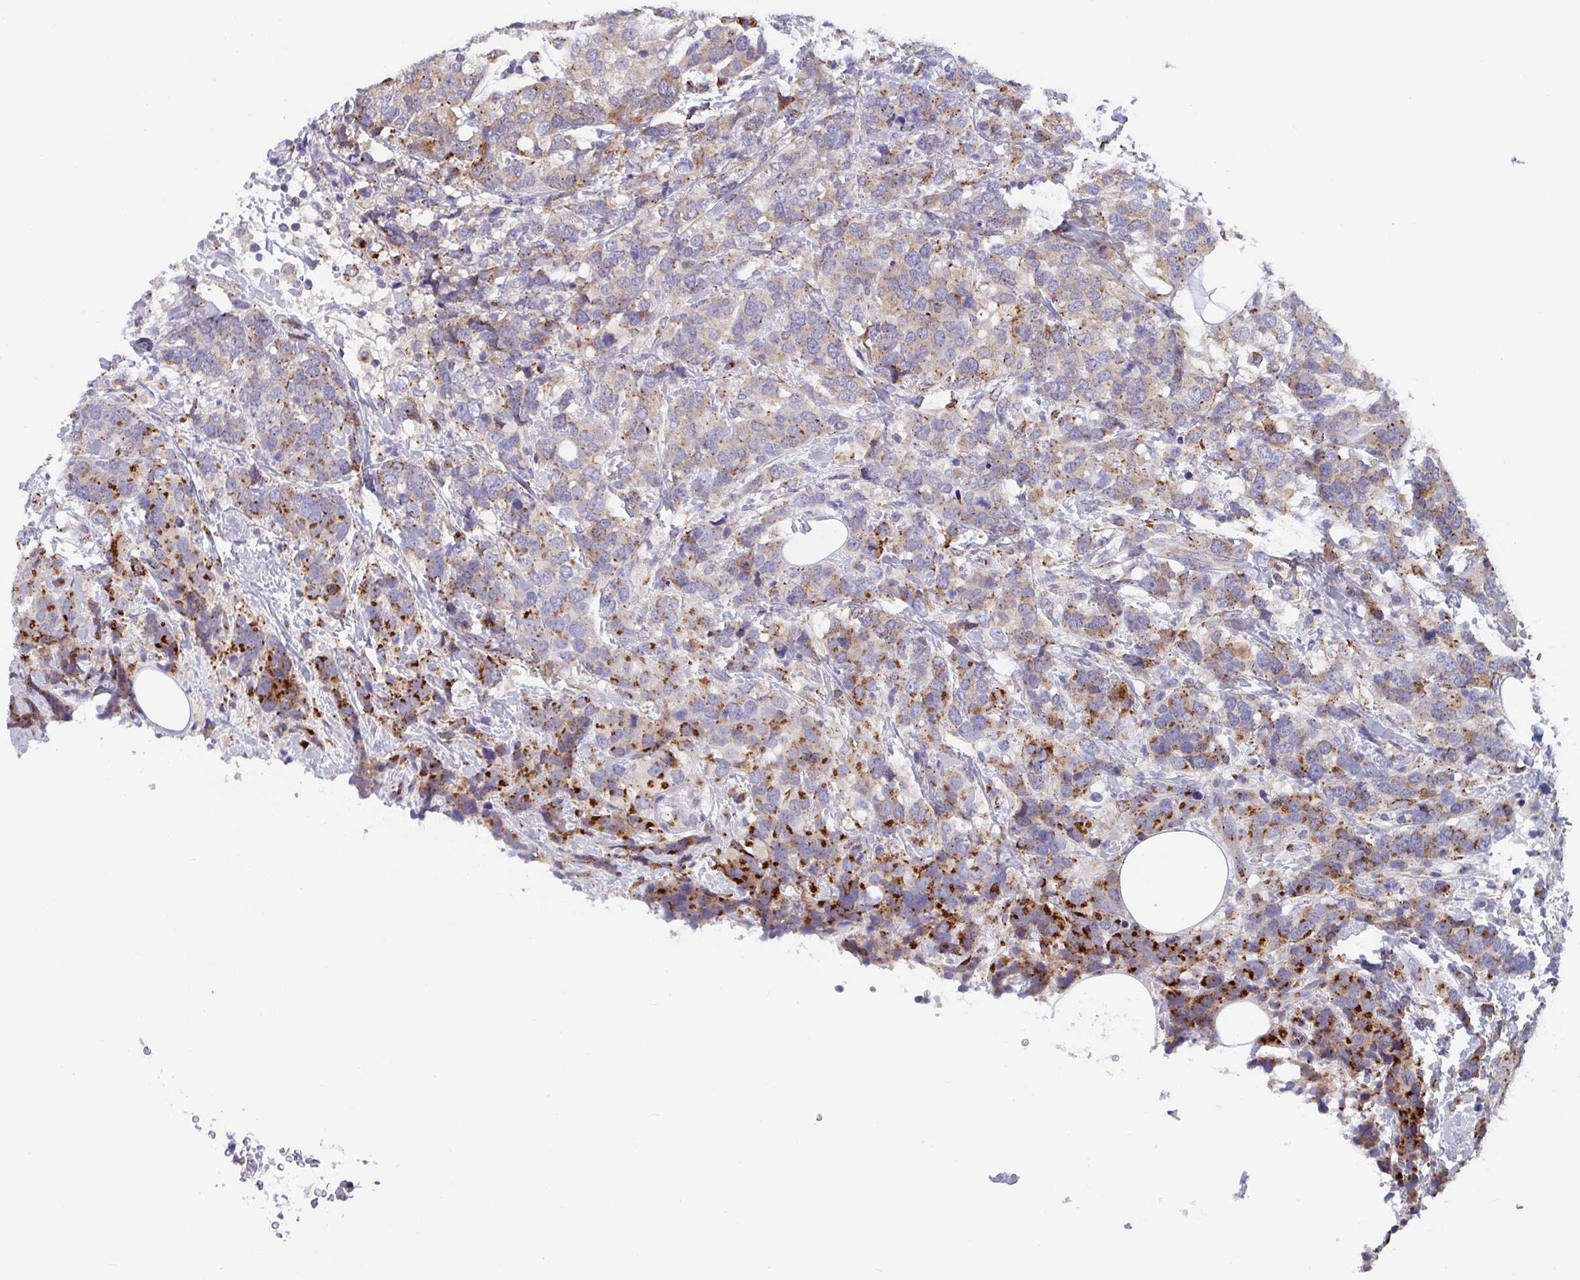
{"staining": {"intensity": "moderate", "quantity": ">75%", "location": "cytoplasmic/membranous"}, "tissue": "breast cancer", "cell_type": "Tumor cells", "image_type": "cancer", "snomed": [{"axis": "morphology", "description": "Lobular carcinoma"}, {"axis": "topography", "description": "Breast"}], "caption": "This is a photomicrograph of immunohistochemistry staining of breast lobular carcinoma, which shows moderate expression in the cytoplasmic/membranous of tumor cells.", "gene": "PROSER3", "patient": {"sex": "female", "age": 59}}